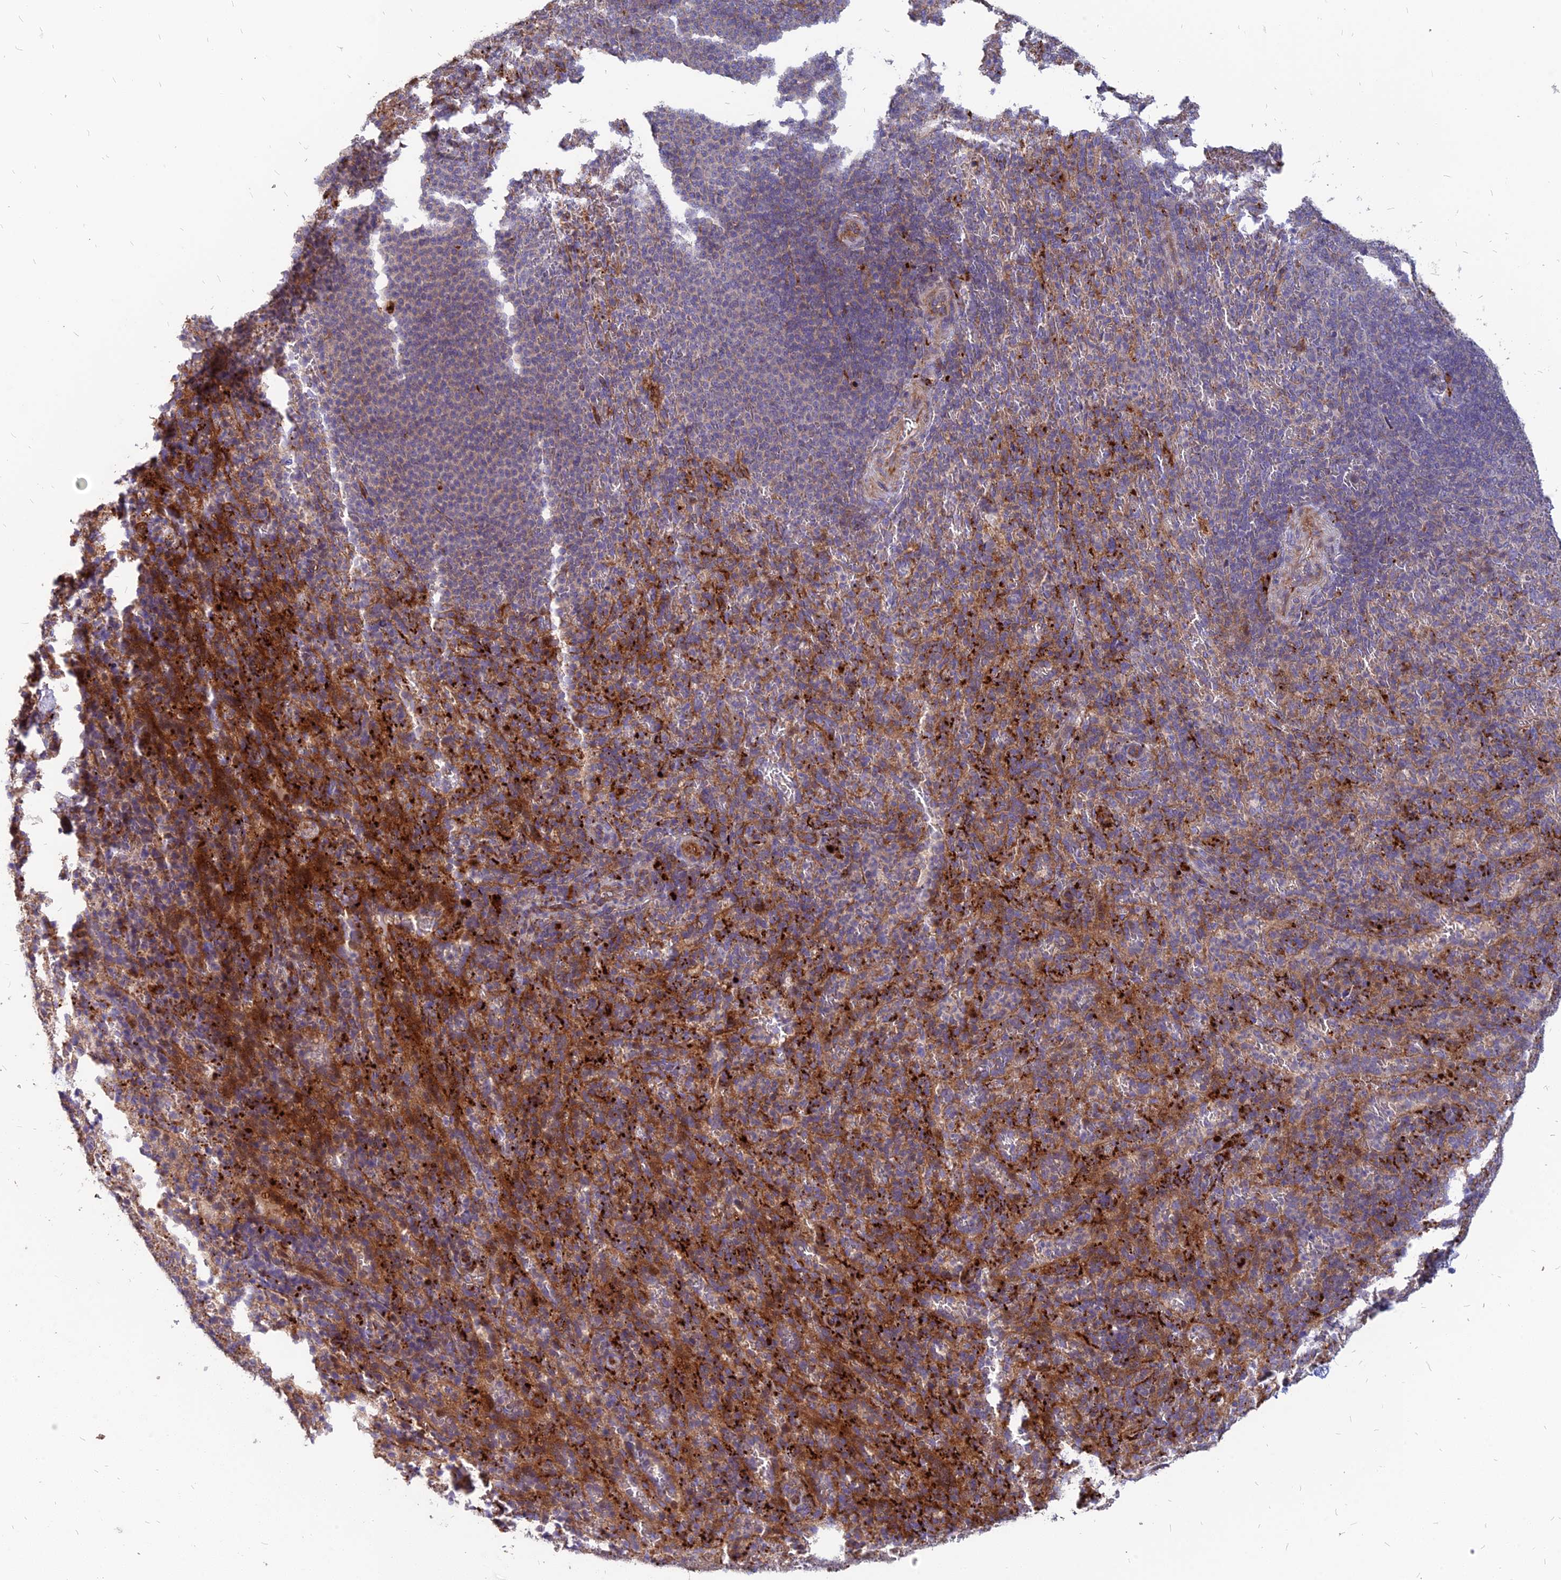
{"staining": {"intensity": "moderate", "quantity": "<25%", "location": "cytoplasmic/membranous"}, "tissue": "spleen", "cell_type": "Cells in red pulp", "image_type": "normal", "snomed": [{"axis": "morphology", "description": "Normal tissue, NOS"}, {"axis": "topography", "description": "Spleen"}], "caption": "Human spleen stained for a protein (brown) reveals moderate cytoplasmic/membranous positive staining in about <25% of cells in red pulp.", "gene": "ST3GAL6", "patient": {"sex": "female", "age": 21}}